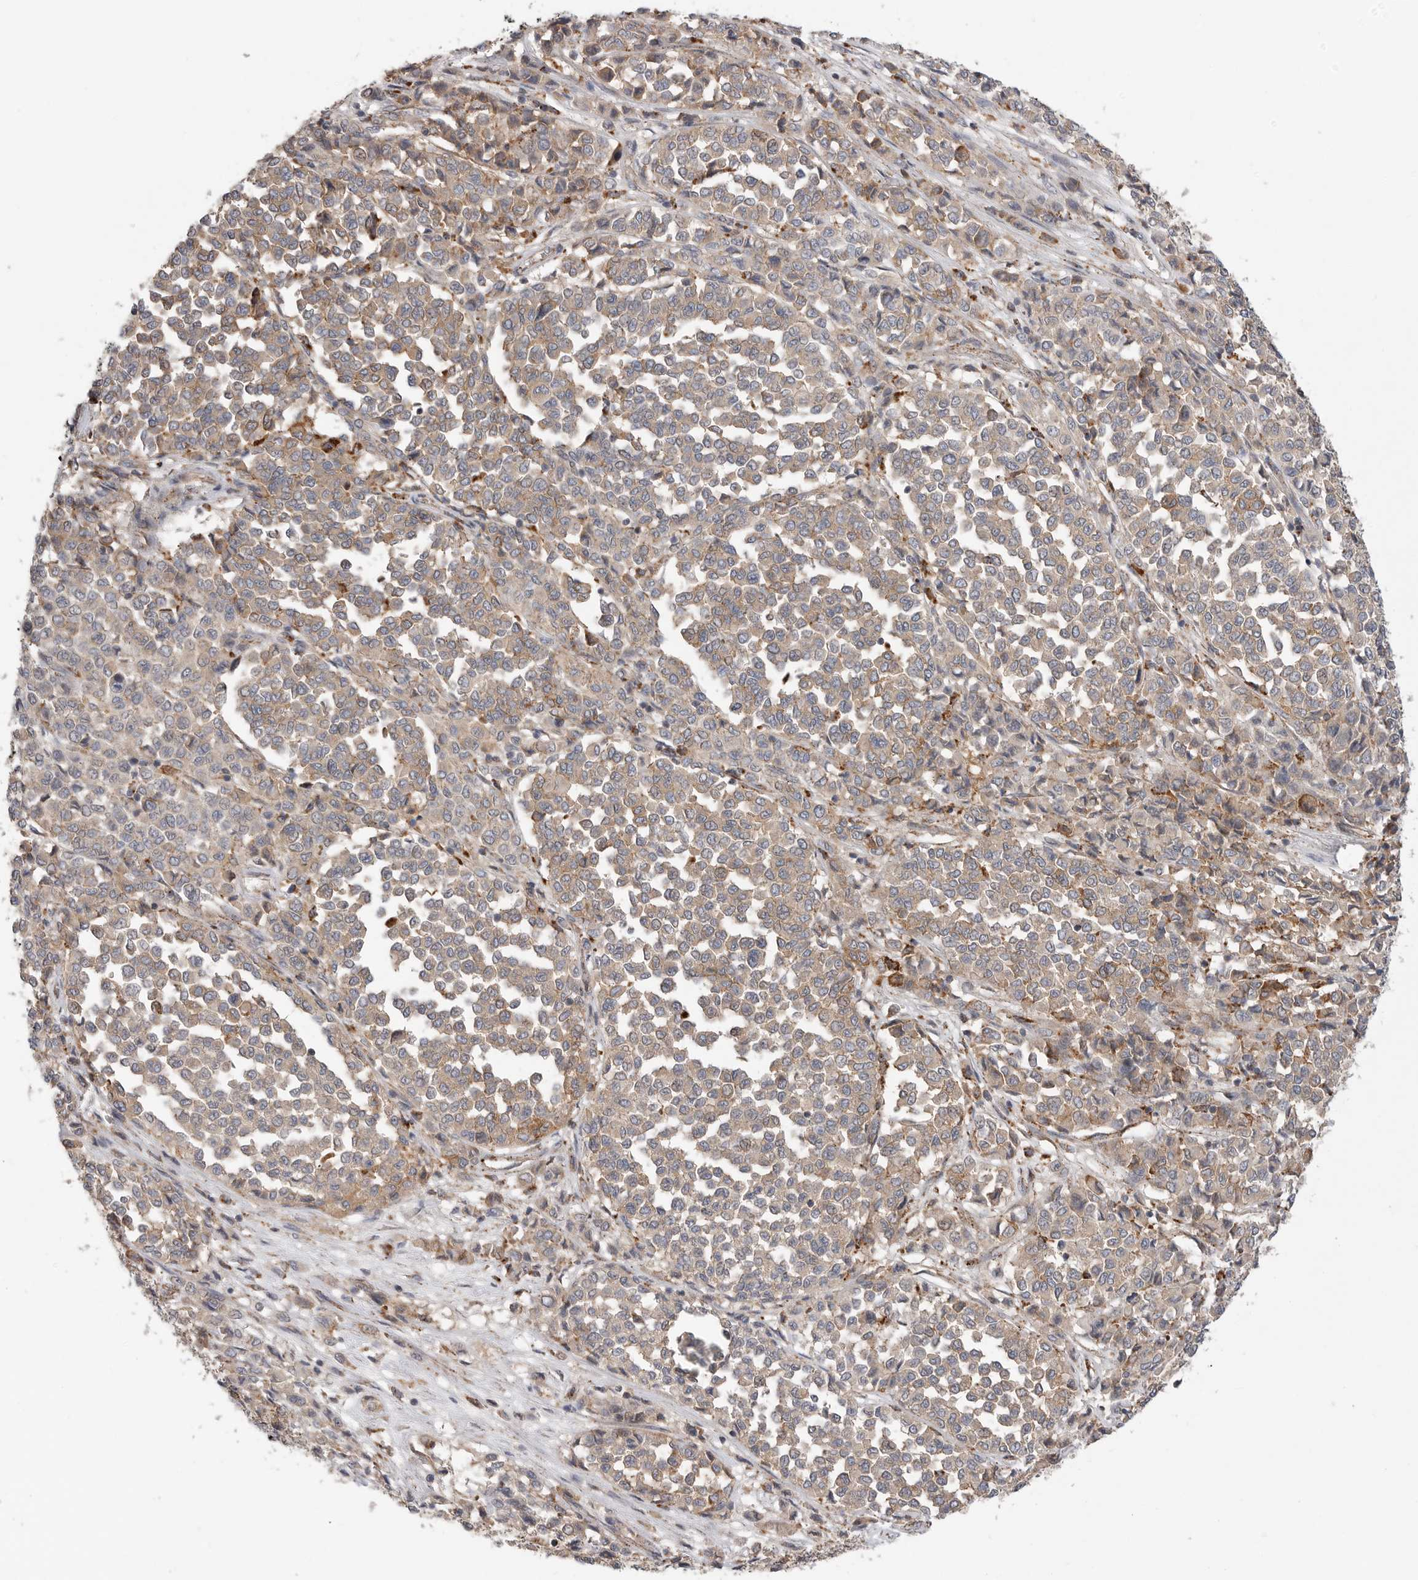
{"staining": {"intensity": "weak", "quantity": ">75%", "location": "cytoplasmic/membranous"}, "tissue": "melanoma", "cell_type": "Tumor cells", "image_type": "cancer", "snomed": [{"axis": "morphology", "description": "Malignant melanoma, Metastatic site"}, {"axis": "topography", "description": "Pancreas"}], "caption": "DAB immunohistochemical staining of human malignant melanoma (metastatic site) reveals weak cytoplasmic/membranous protein staining in about >75% of tumor cells.", "gene": "GALNS", "patient": {"sex": "female", "age": 30}}